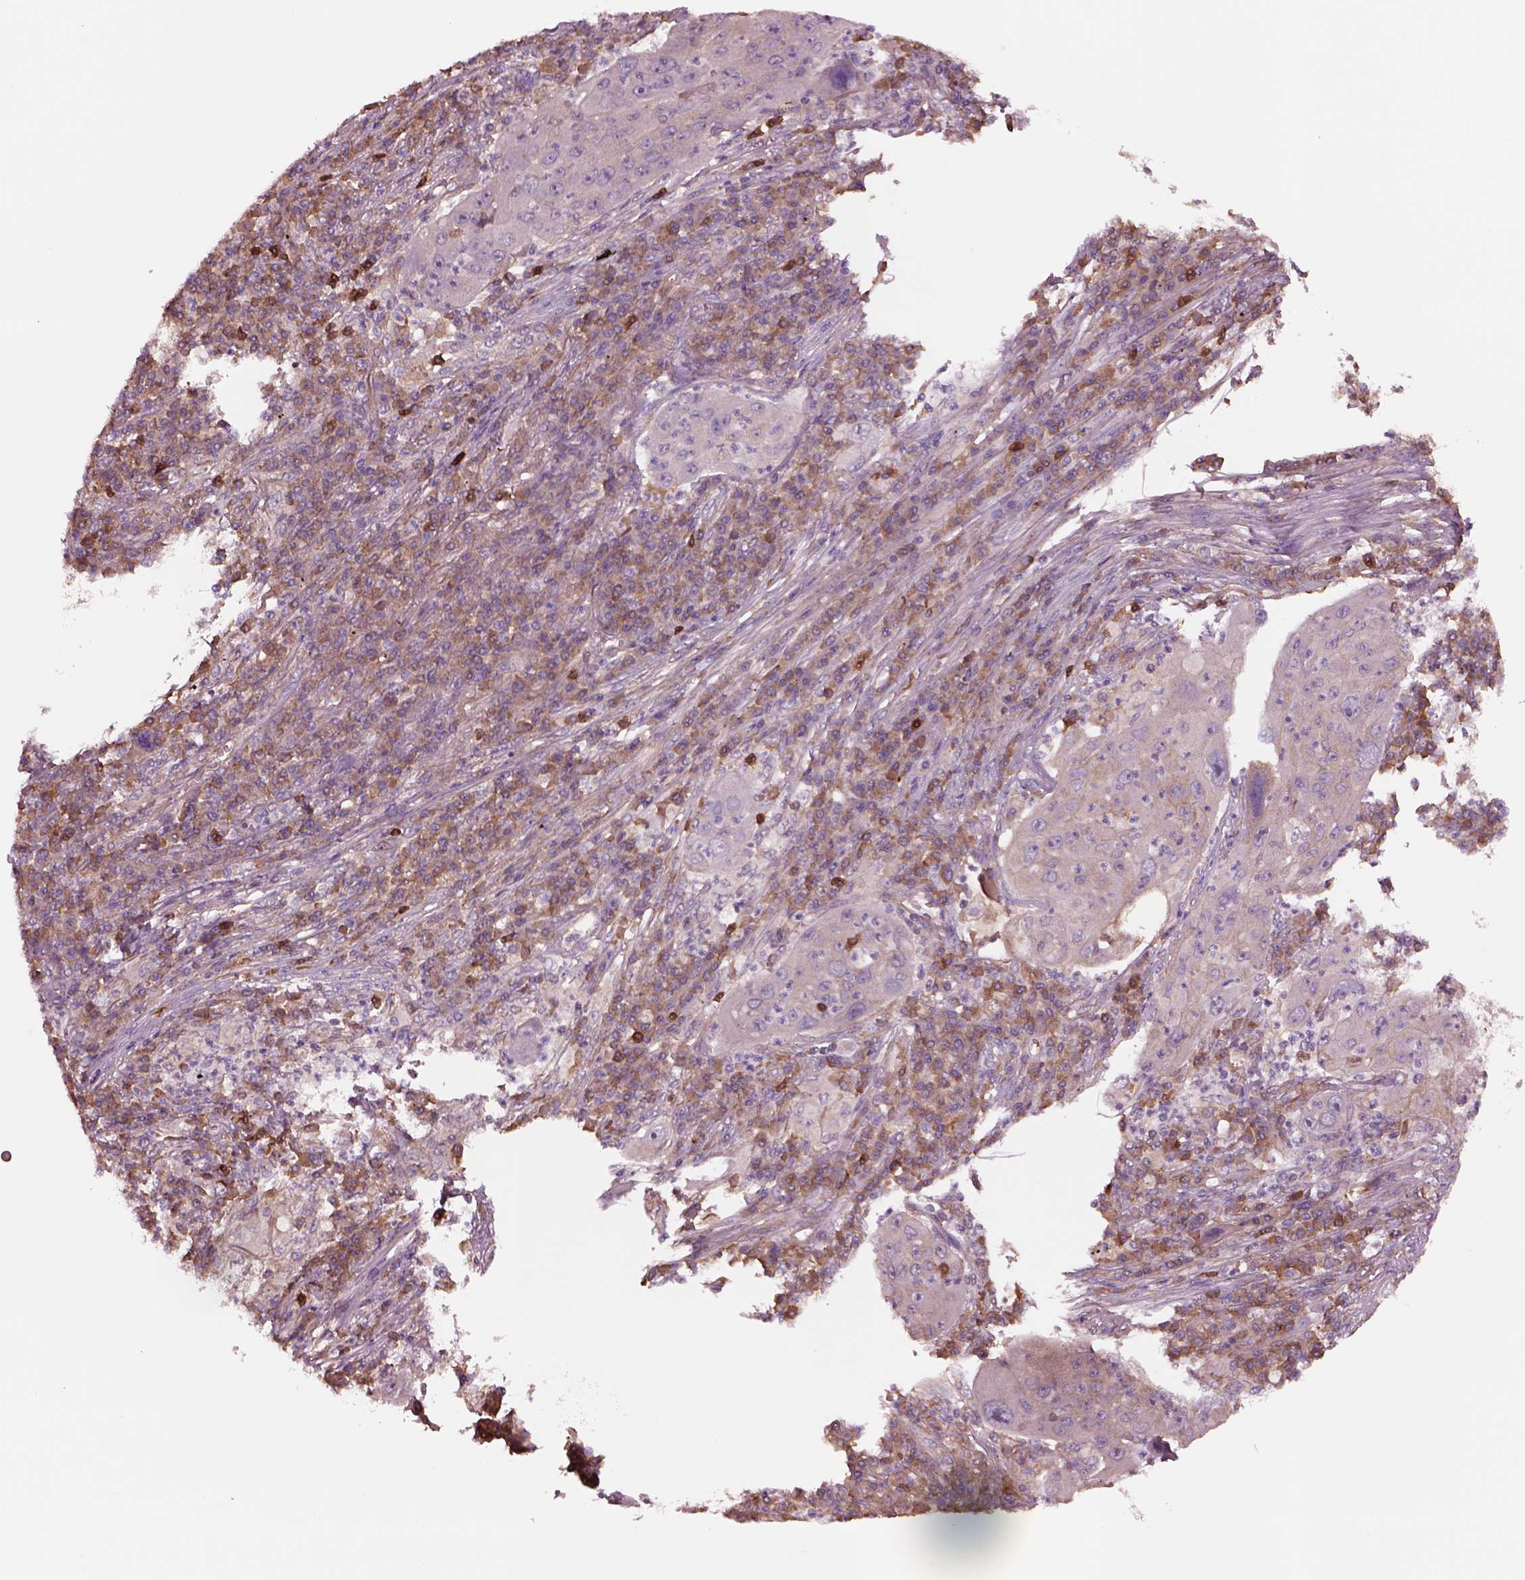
{"staining": {"intensity": "negative", "quantity": "none", "location": "none"}, "tissue": "lung cancer", "cell_type": "Tumor cells", "image_type": "cancer", "snomed": [{"axis": "morphology", "description": "Squamous cell carcinoma, NOS"}, {"axis": "topography", "description": "Lung"}], "caption": "DAB (3,3'-diaminobenzidine) immunohistochemical staining of human lung cancer (squamous cell carcinoma) shows no significant expression in tumor cells.", "gene": "HTR1B", "patient": {"sex": "female", "age": 59}}